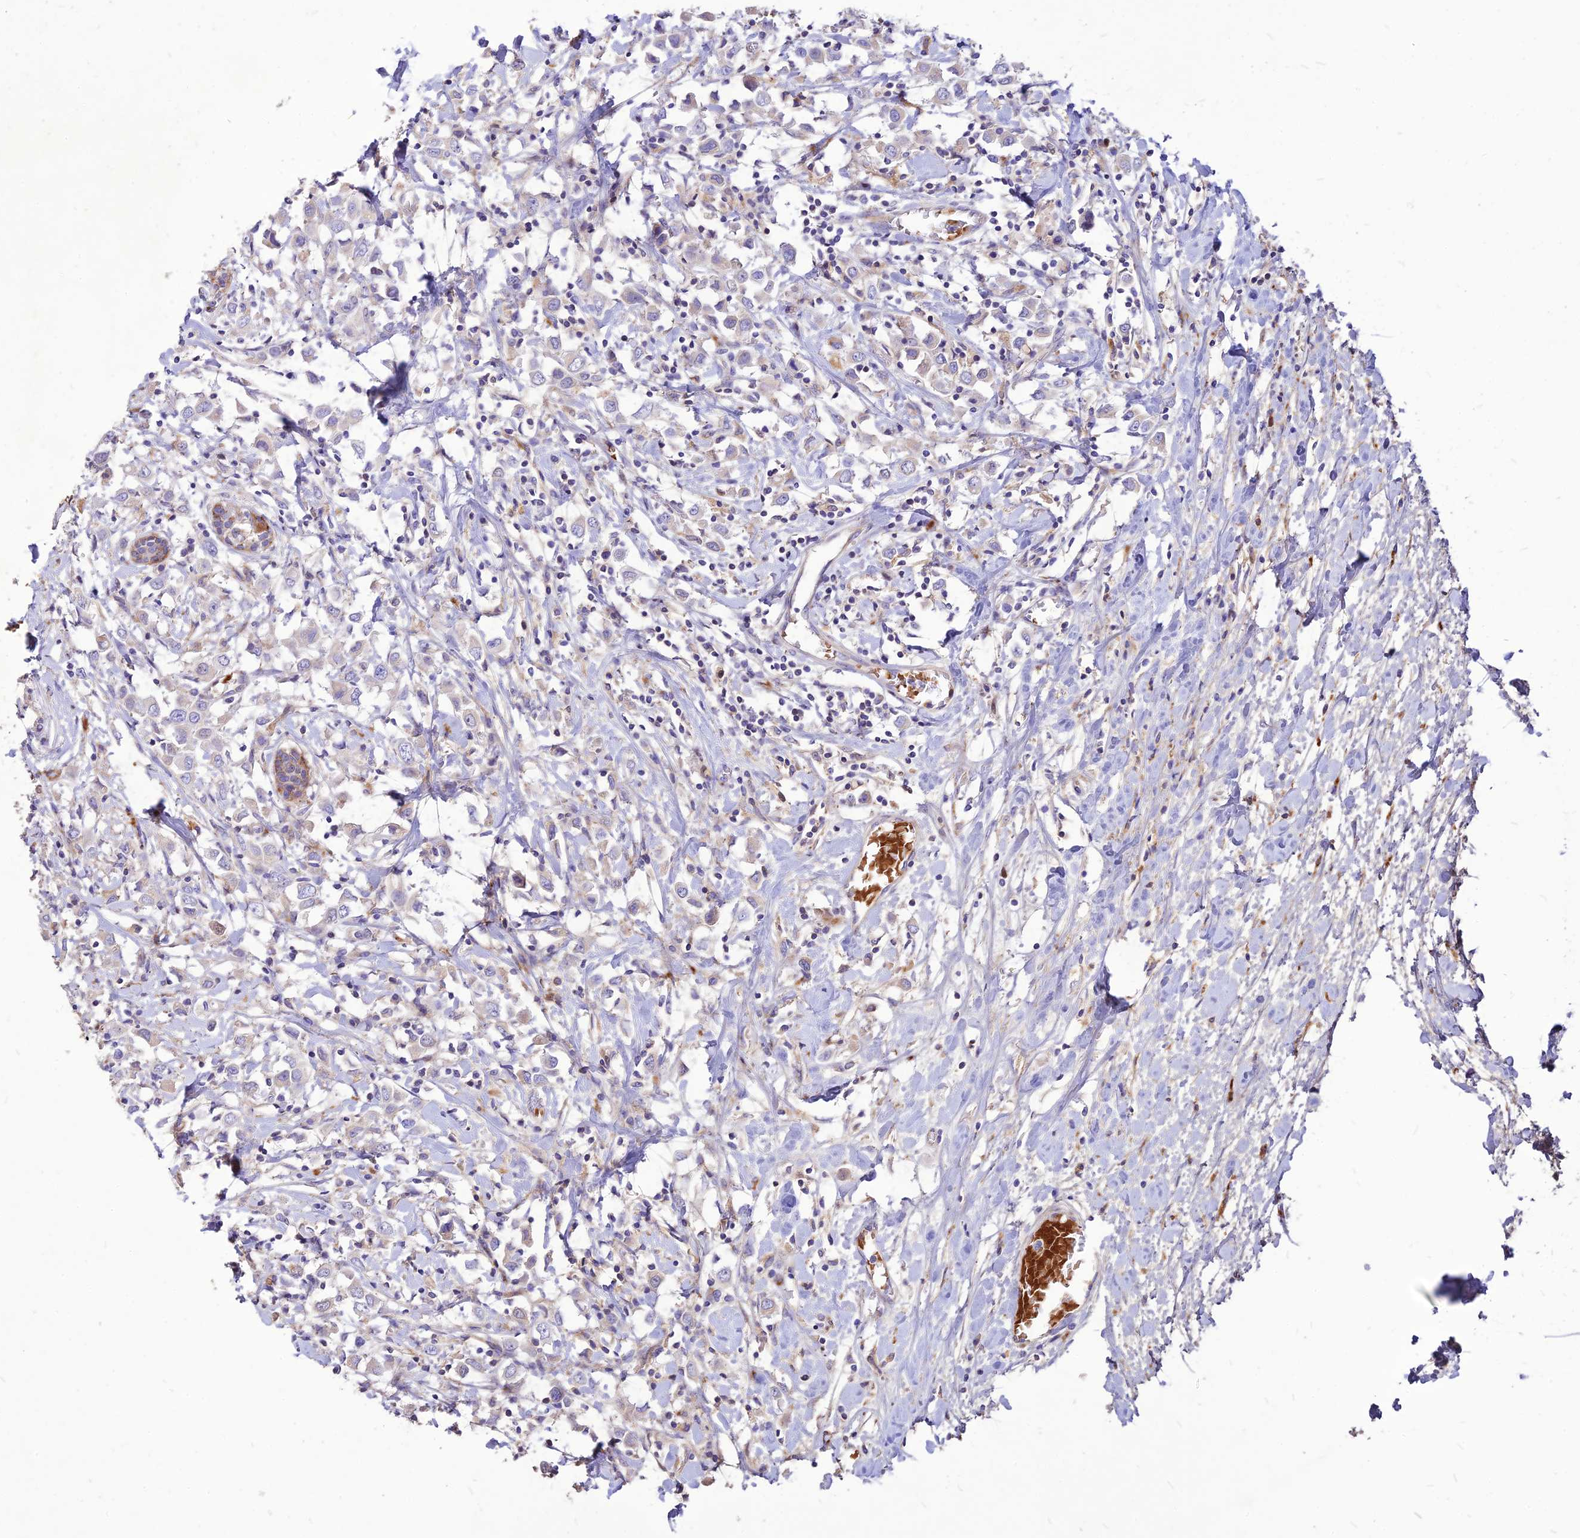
{"staining": {"intensity": "negative", "quantity": "none", "location": "none"}, "tissue": "breast cancer", "cell_type": "Tumor cells", "image_type": "cancer", "snomed": [{"axis": "morphology", "description": "Duct carcinoma"}, {"axis": "topography", "description": "Breast"}], "caption": "Tumor cells show no significant staining in infiltrating ductal carcinoma (breast).", "gene": "RIMOC1", "patient": {"sex": "female", "age": 61}}